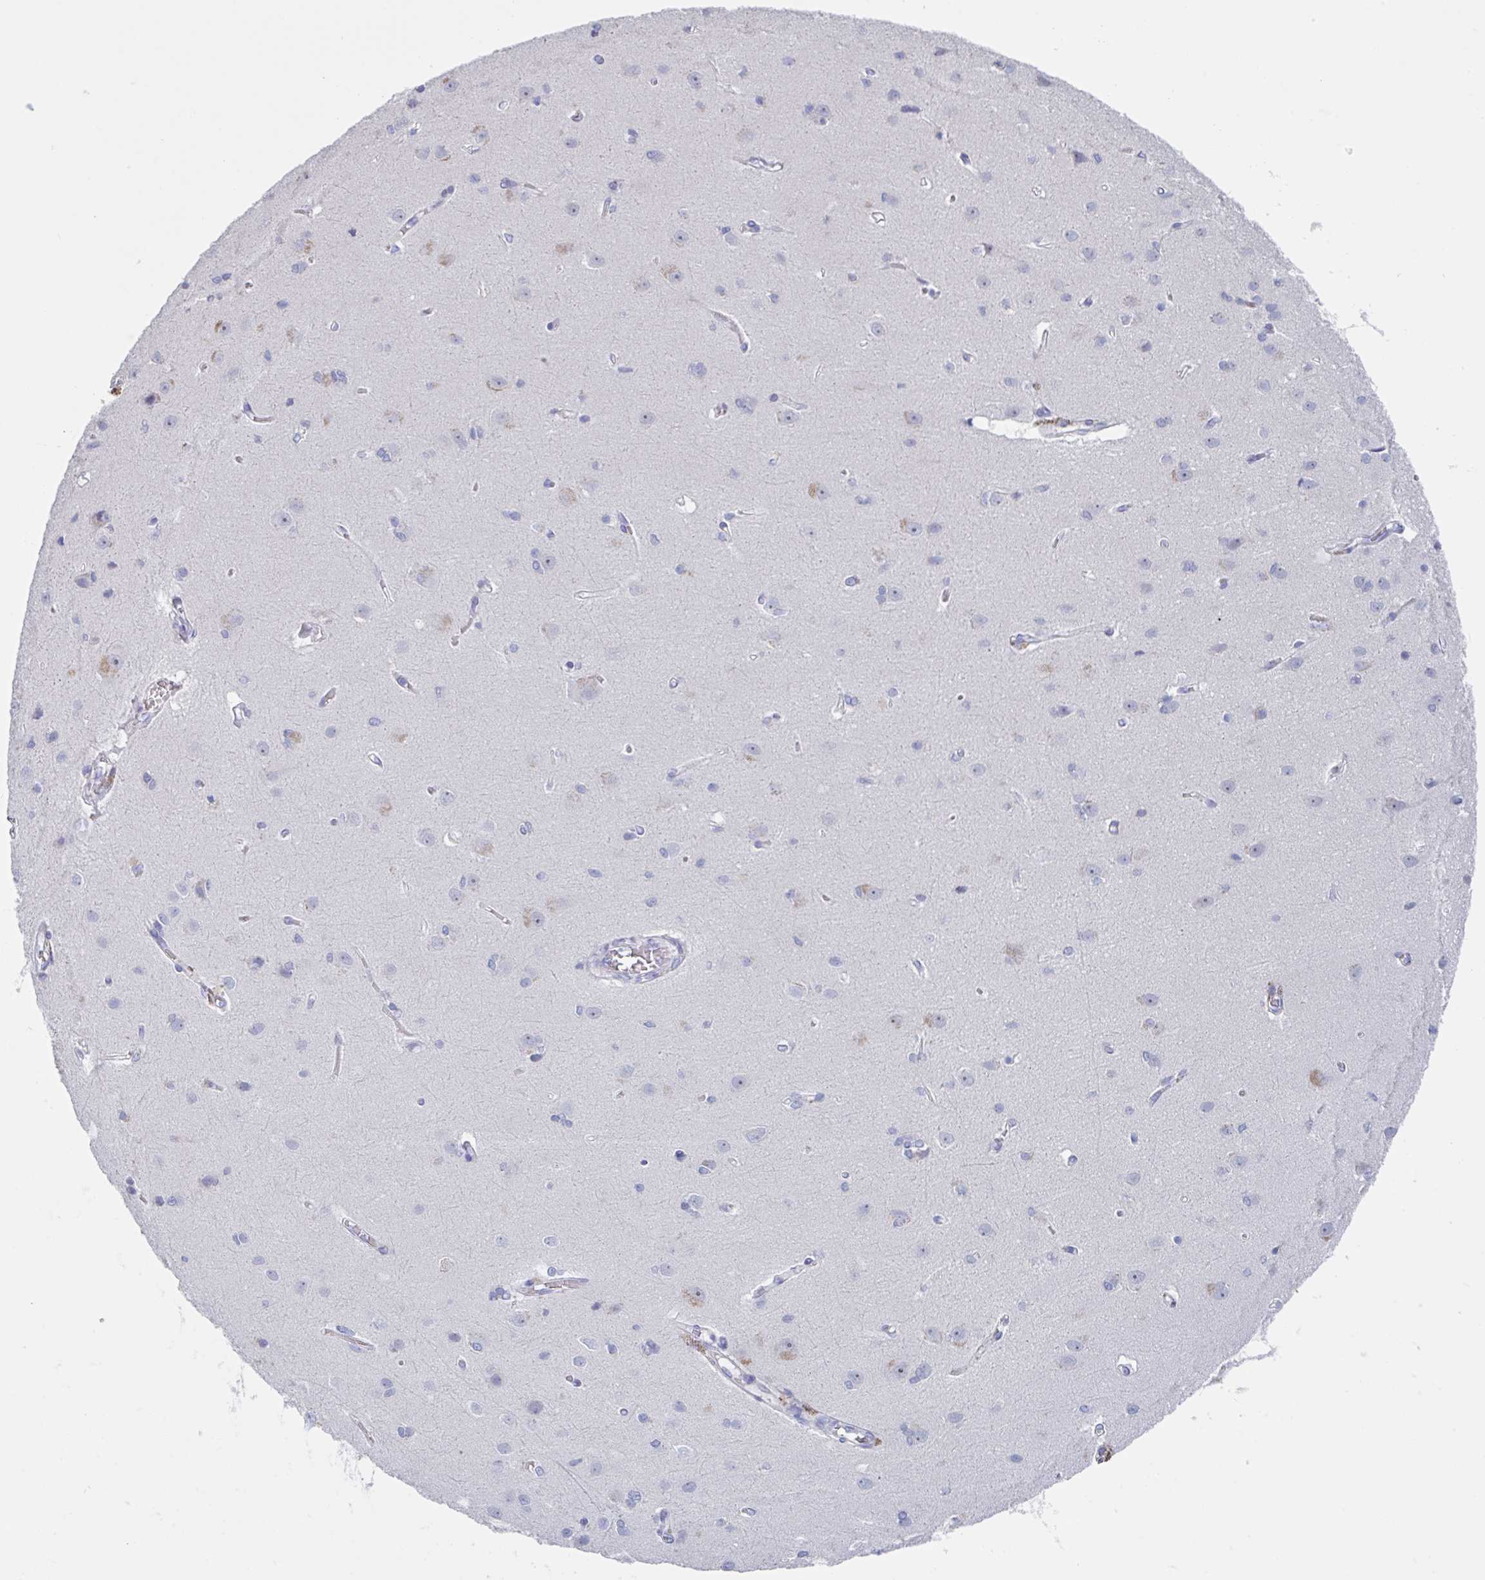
{"staining": {"intensity": "negative", "quantity": "none", "location": "none"}, "tissue": "cerebral cortex", "cell_type": "Endothelial cells", "image_type": "normal", "snomed": [{"axis": "morphology", "description": "Normal tissue, NOS"}, {"axis": "topography", "description": "Cerebral cortex"}], "caption": "DAB immunohistochemical staining of benign human cerebral cortex exhibits no significant positivity in endothelial cells.", "gene": "NOXRED1", "patient": {"sex": "male", "age": 37}}